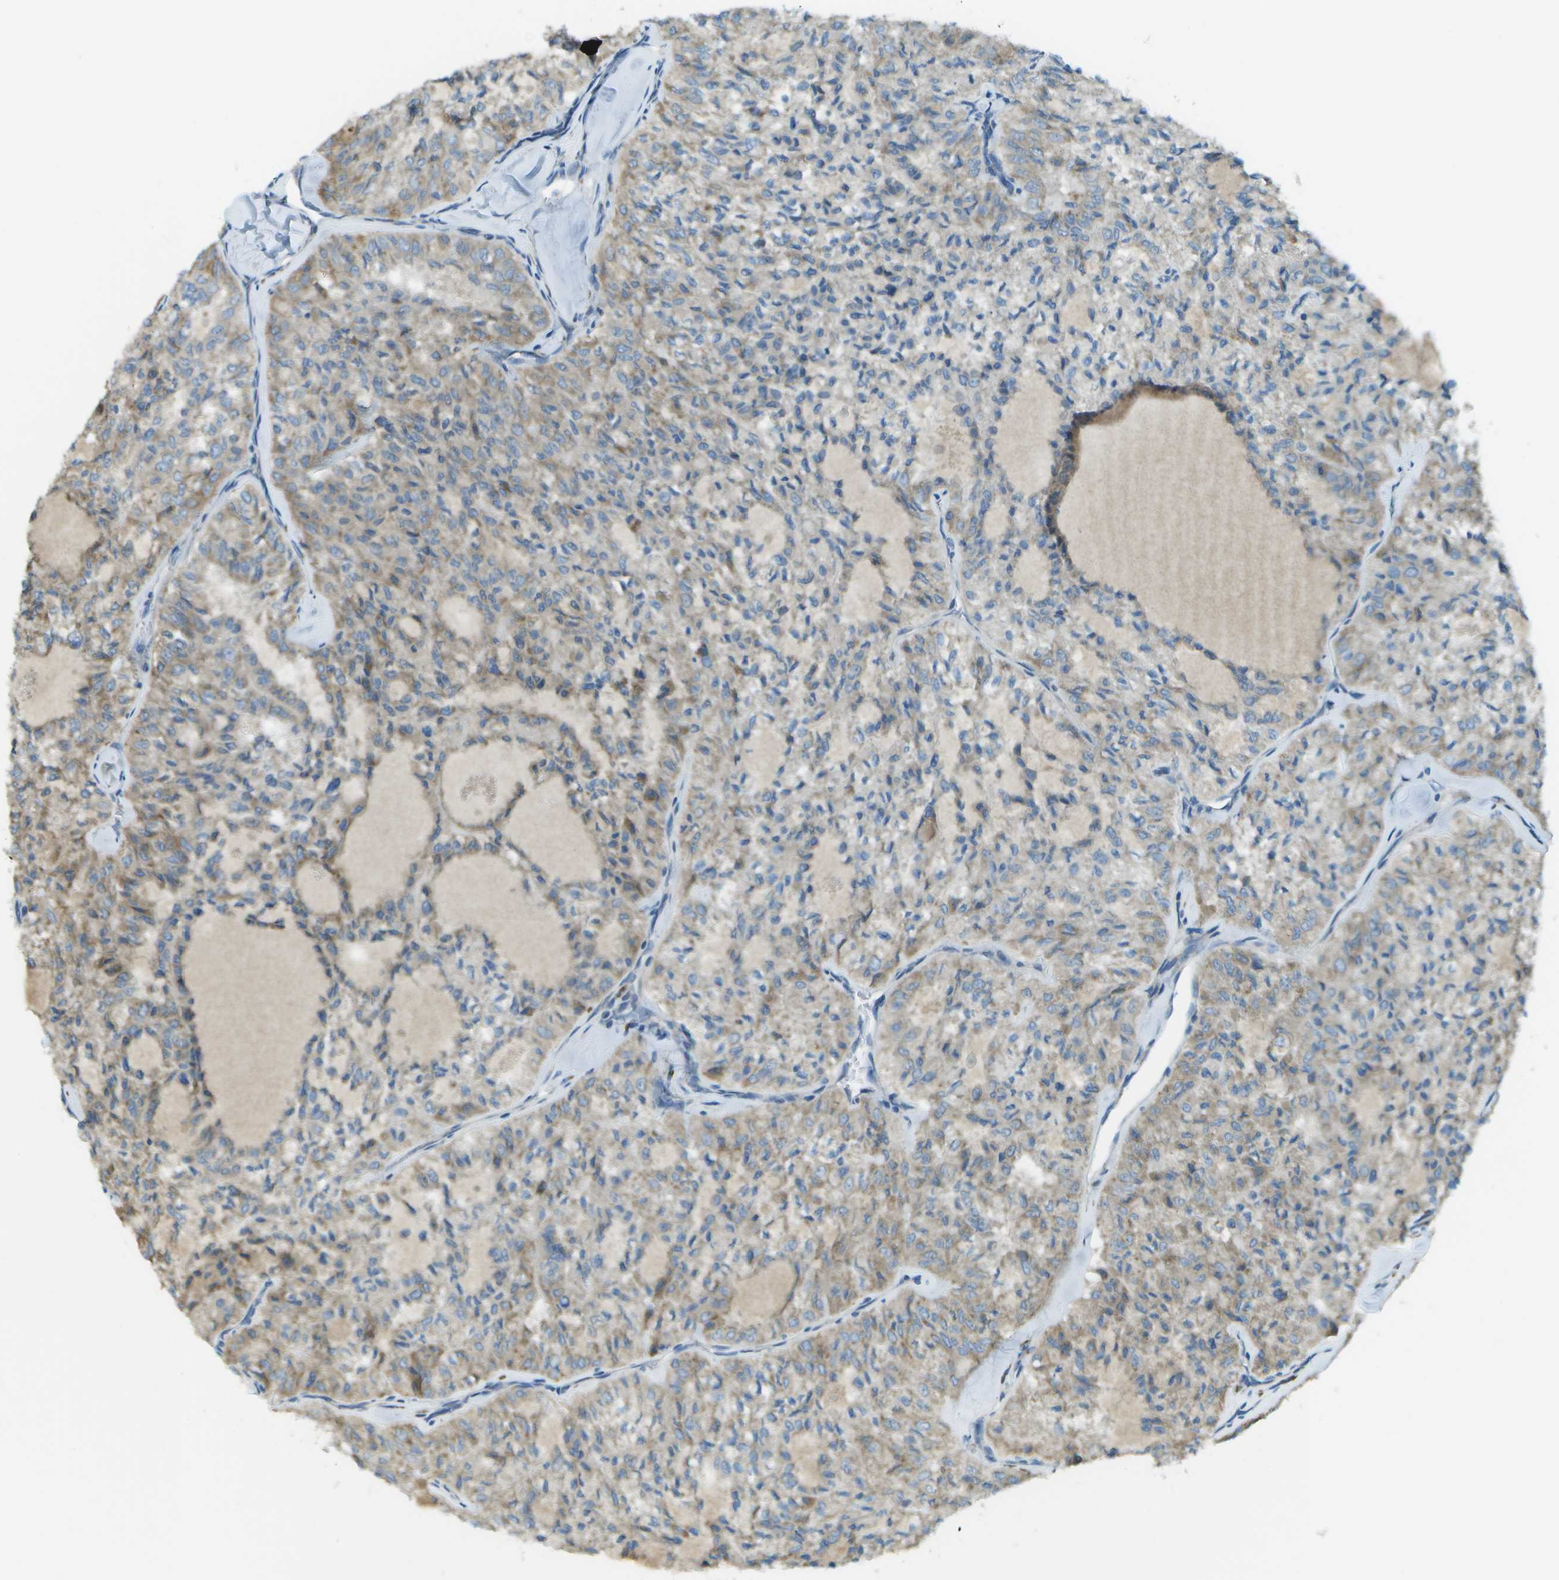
{"staining": {"intensity": "weak", "quantity": ">75%", "location": "cytoplasmic/membranous"}, "tissue": "thyroid cancer", "cell_type": "Tumor cells", "image_type": "cancer", "snomed": [{"axis": "morphology", "description": "Follicular adenoma carcinoma, NOS"}, {"axis": "topography", "description": "Thyroid gland"}], "caption": "This image demonstrates immunohistochemistry staining of thyroid follicular adenoma carcinoma, with low weak cytoplasmic/membranous positivity in about >75% of tumor cells.", "gene": "KCTD3", "patient": {"sex": "male", "age": 75}}